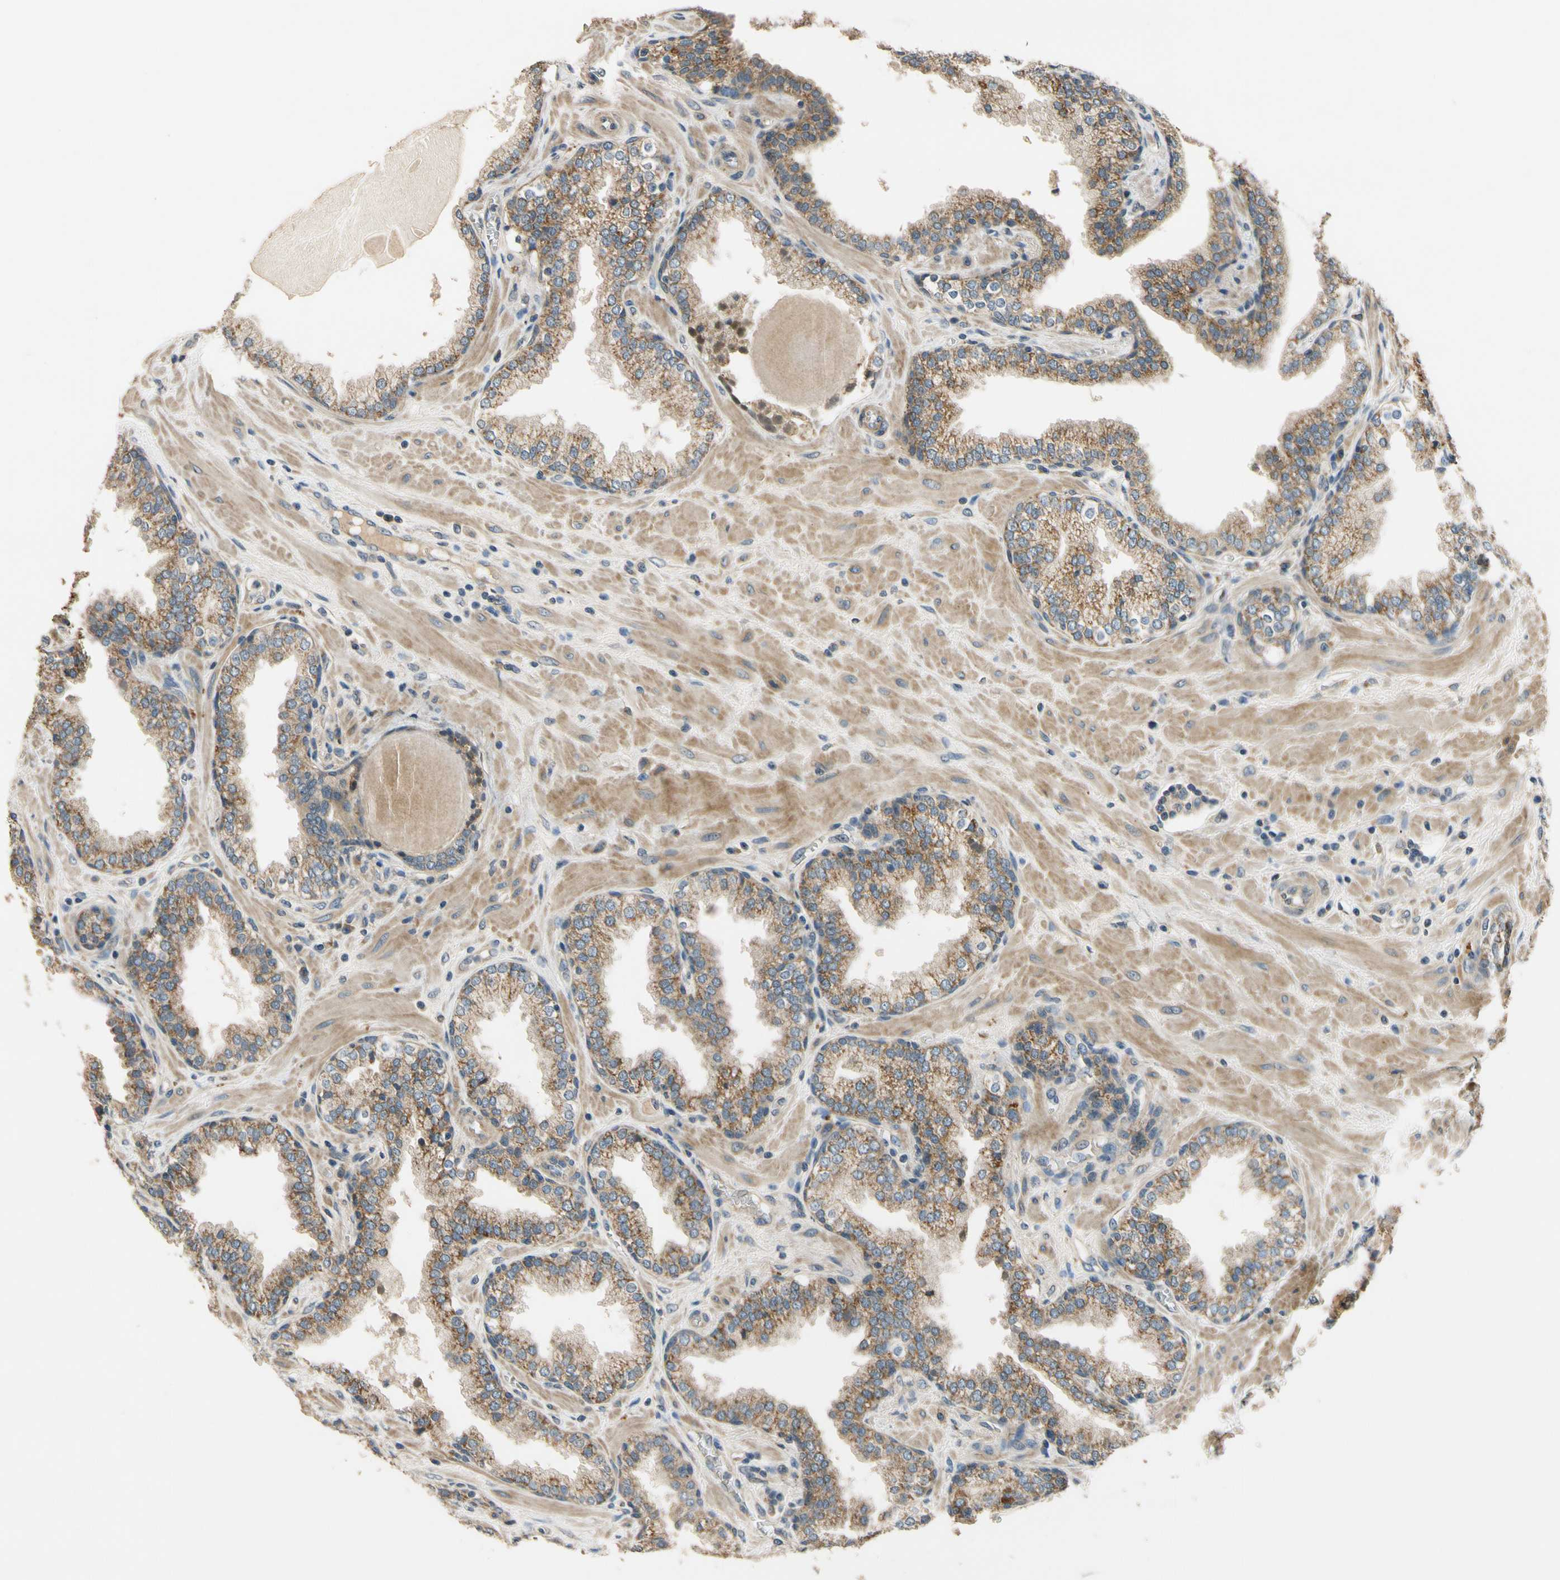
{"staining": {"intensity": "weak", "quantity": ">75%", "location": "cytoplasmic/membranous"}, "tissue": "prostate", "cell_type": "Glandular cells", "image_type": "normal", "snomed": [{"axis": "morphology", "description": "Normal tissue, NOS"}, {"axis": "topography", "description": "Prostate"}], "caption": "A brown stain shows weak cytoplasmic/membranous staining of a protein in glandular cells of benign prostate. The protein is stained brown, and the nuclei are stained in blue (DAB IHC with brightfield microscopy, high magnification).", "gene": "ALKBH3", "patient": {"sex": "male", "age": 51}}